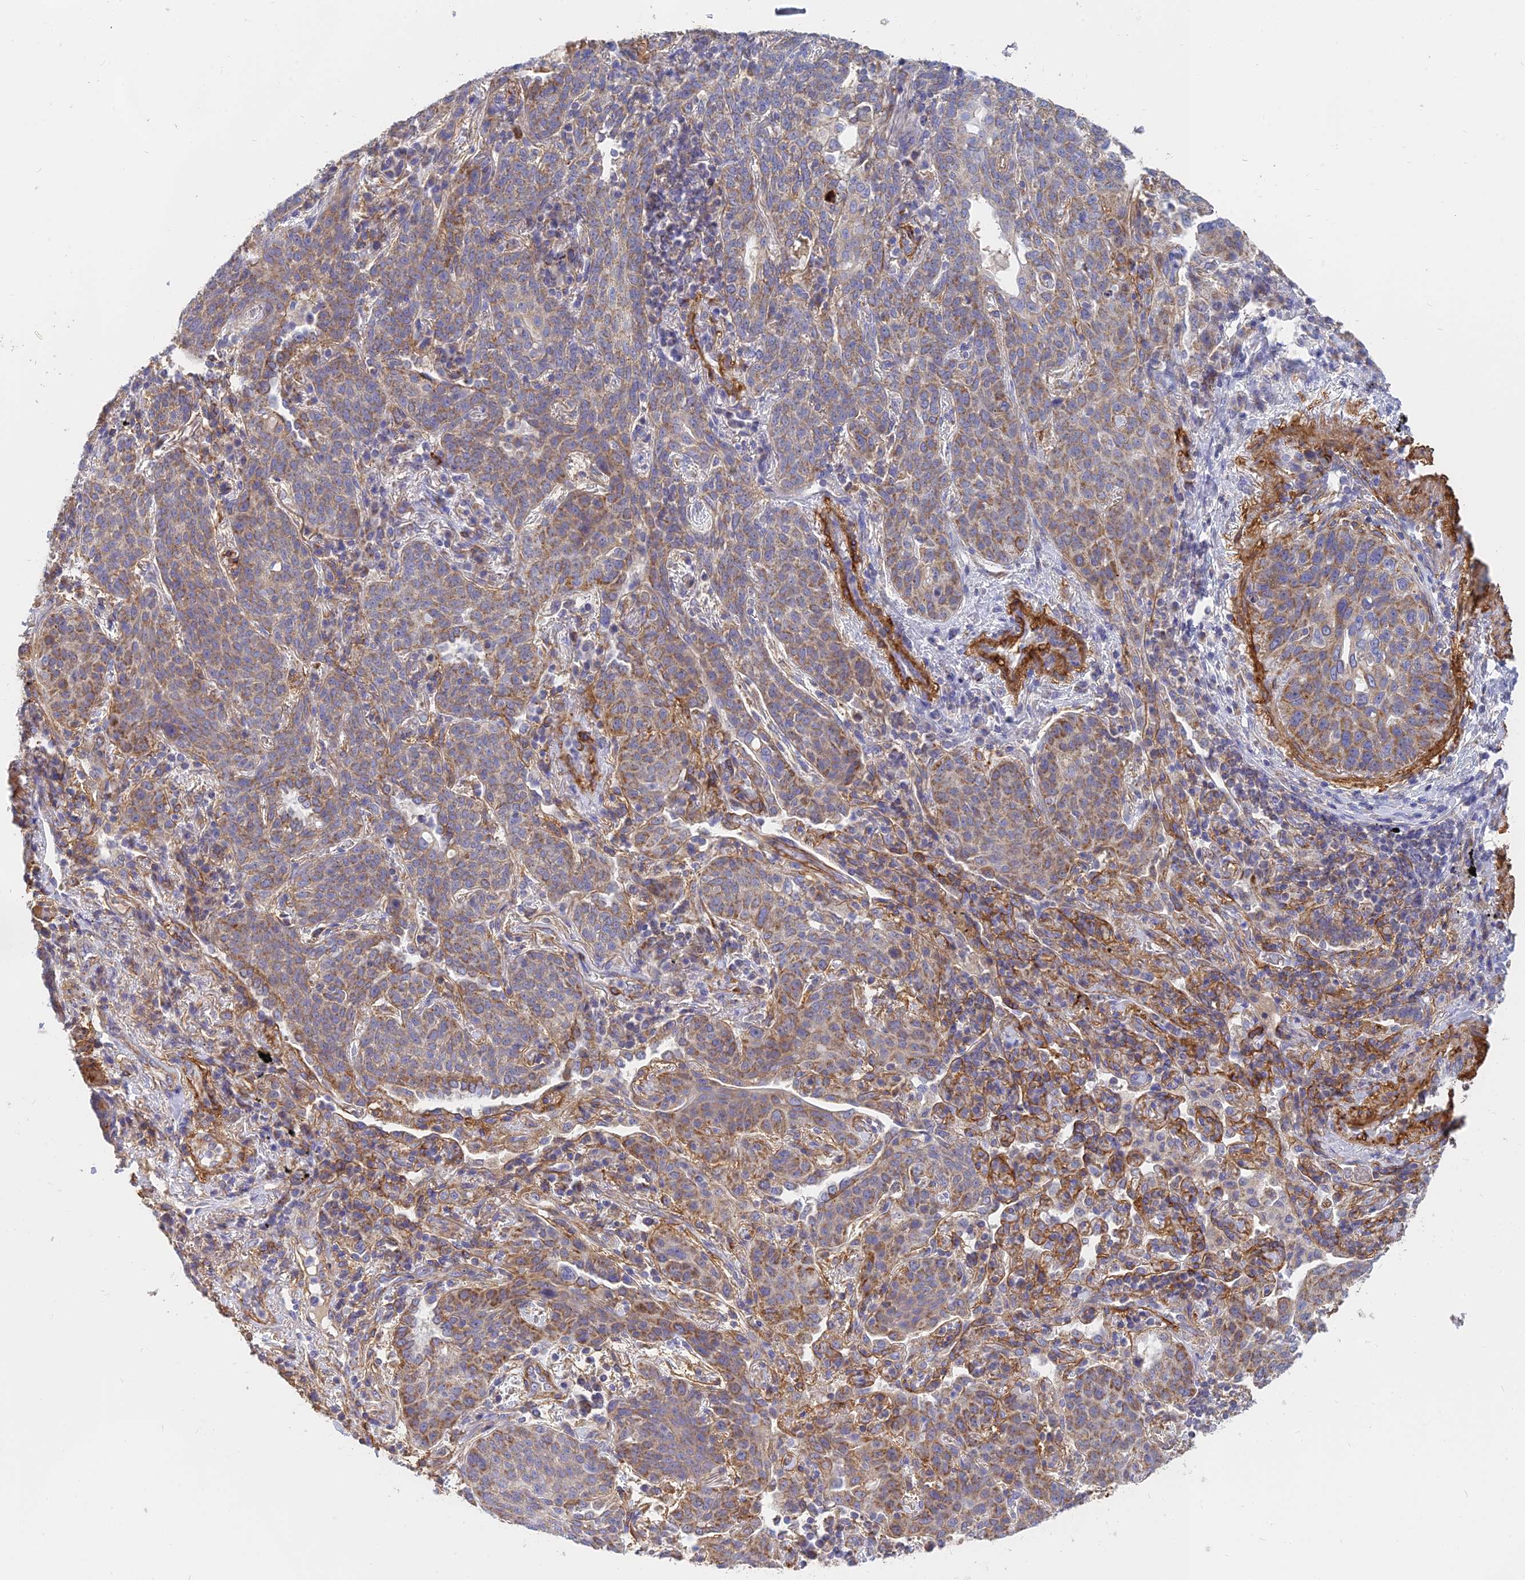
{"staining": {"intensity": "moderate", "quantity": "25%-75%", "location": "cytoplasmic/membranous"}, "tissue": "lung cancer", "cell_type": "Tumor cells", "image_type": "cancer", "snomed": [{"axis": "morphology", "description": "Squamous cell carcinoma, NOS"}, {"axis": "topography", "description": "Lung"}], "caption": "Immunohistochemistry (IHC) of human squamous cell carcinoma (lung) exhibits medium levels of moderate cytoplasmic/membranous expression in about 25%-75% of tumor cells.", "gene": "MRPL15", "patient": {"sex": "female", "age": 70}}